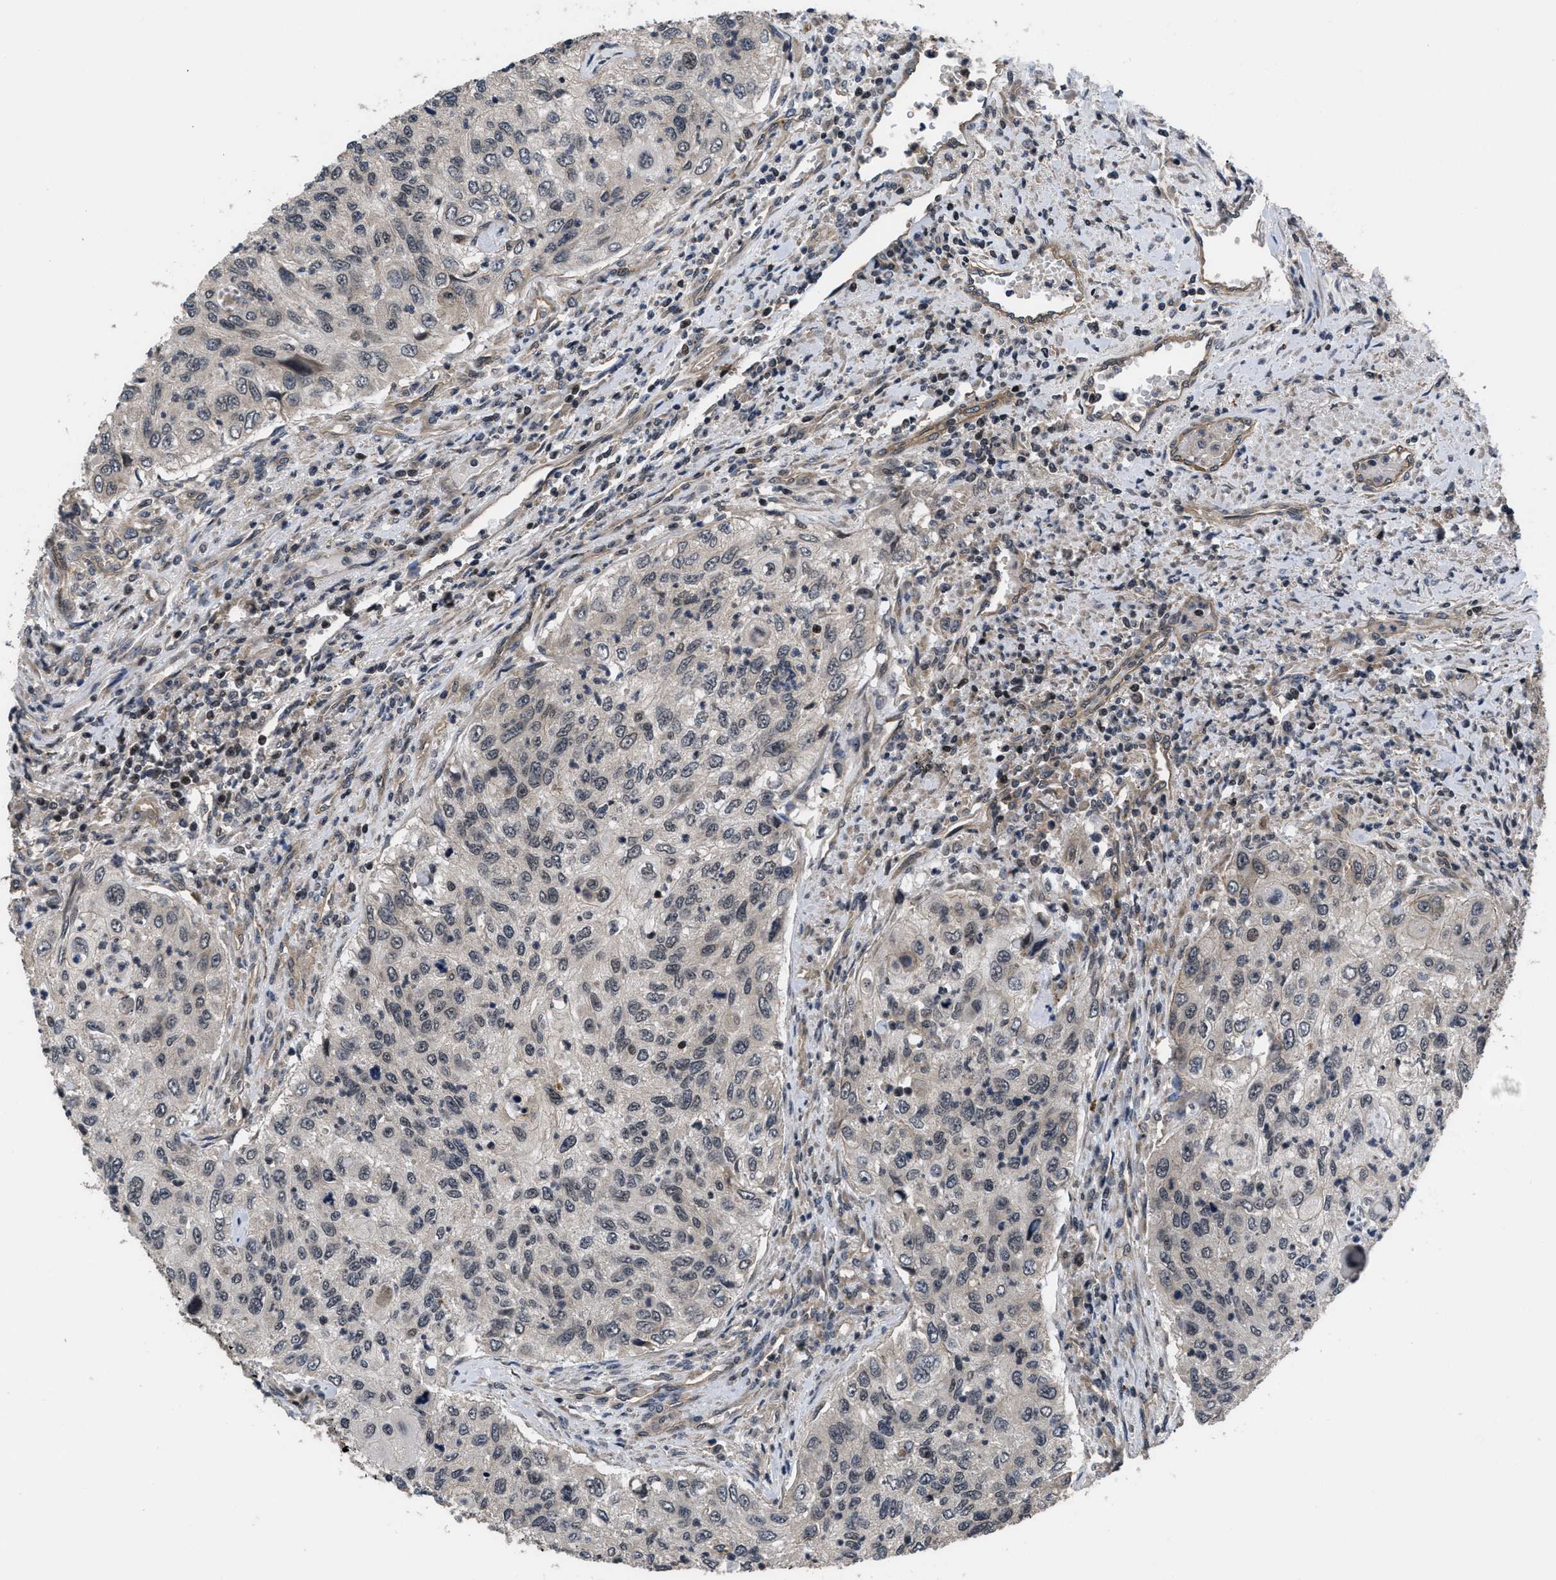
{"staining": {"intensity": "weak", "quantity": "<25%", "location": "cytoplasmic/membranous"}, "tissue": "urothelial cancer", "cell_type": "Tumor cells", "image_type": "cancer", "snomed": [{"axis": "morphology", "description": "Urothelial carcinoma, High grade"}, {"axis": "topography", "description": "Urinary bladder"}], "caption": "Human urothelial cancer stained for a protein using immunohistochemistry (IHC) shows no expression in tumor cells.", "gene": "DNAJC14", "patient": {"sex": "female", "age": 60}}